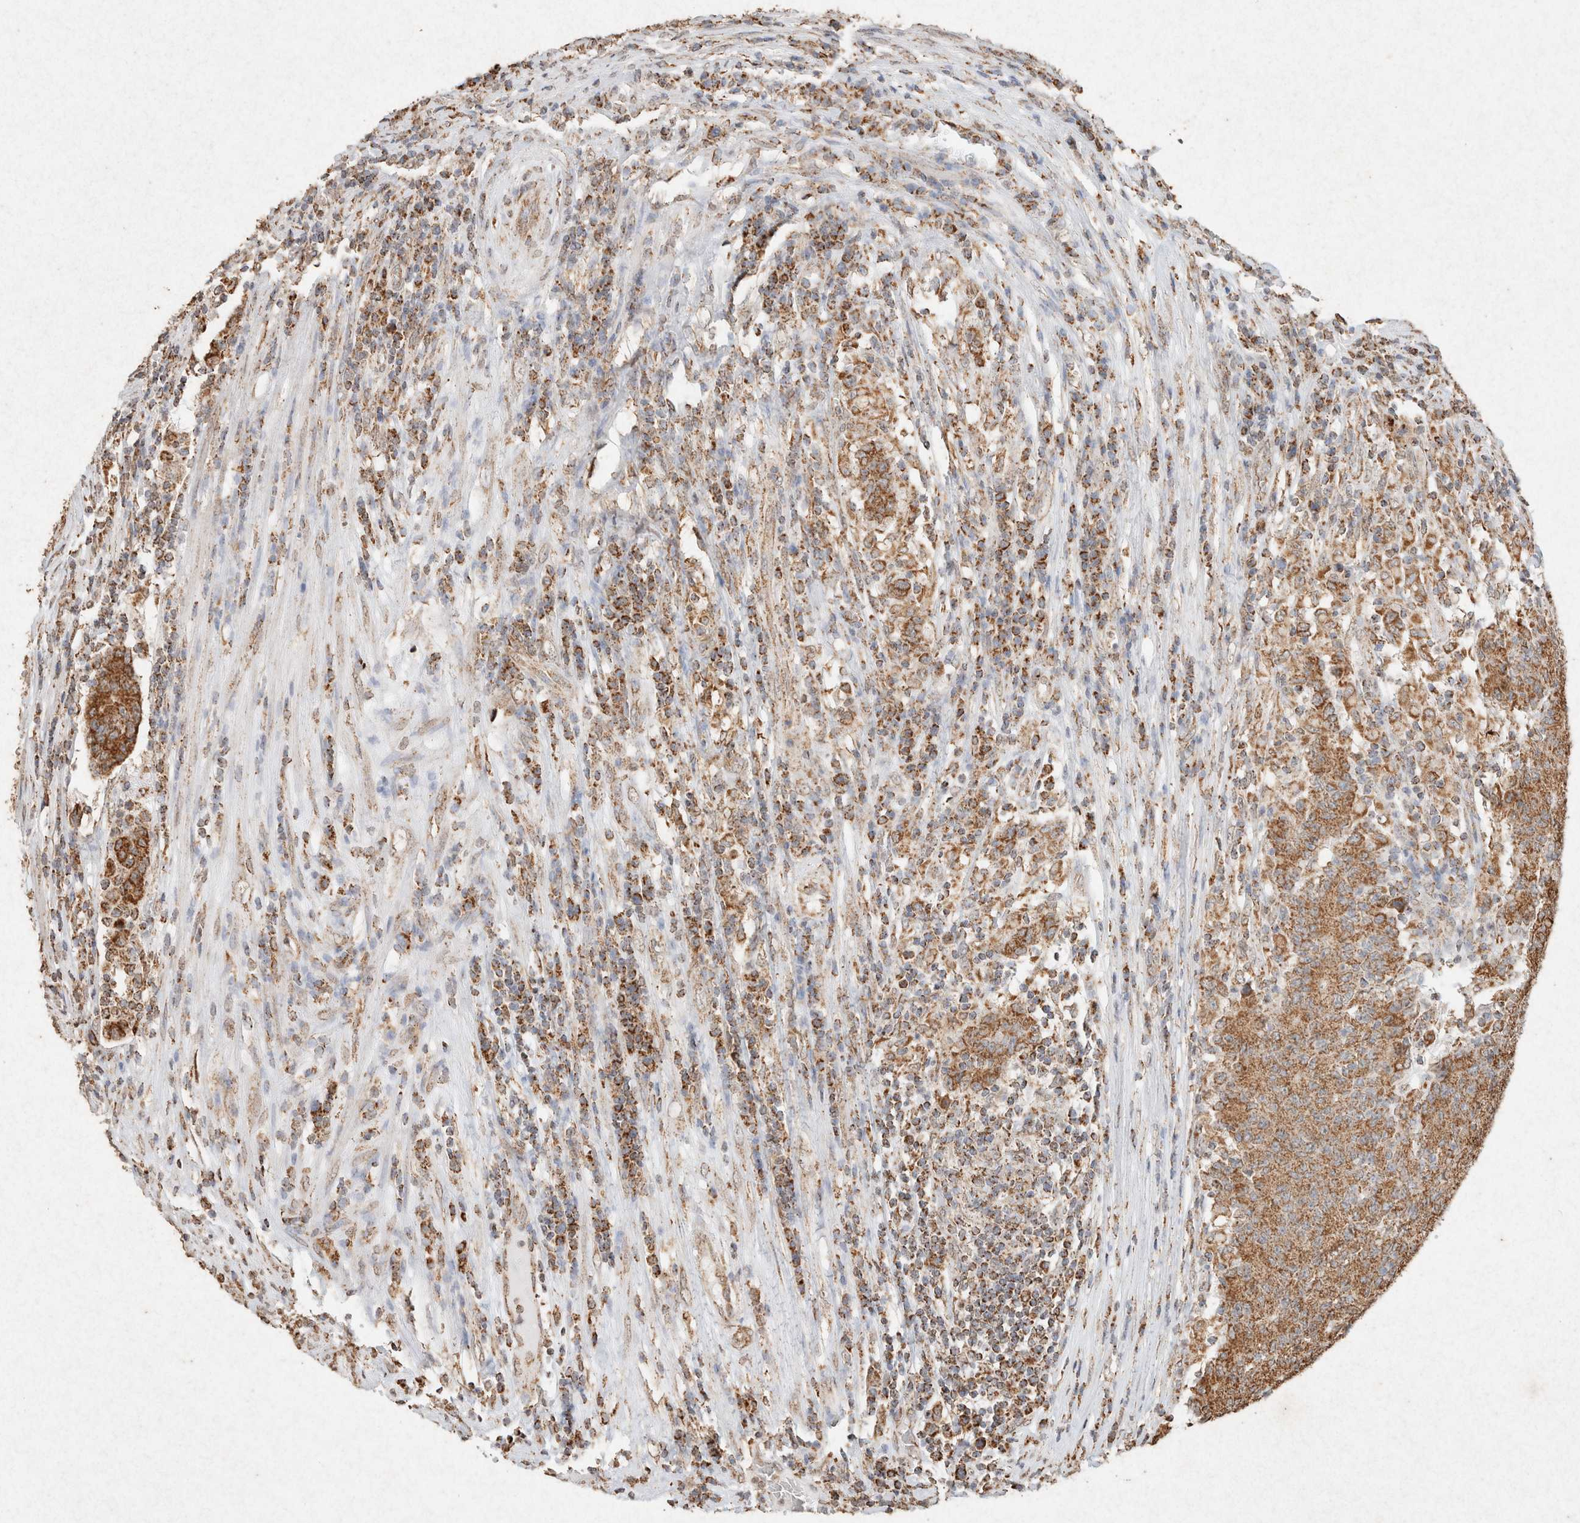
{"staining": {"intensity": "moderate", "quantity": ">75%", "location": "cytoplasmic/membranous"}, "tissue": "colorectal cancer", "cell_type": "Tumor cells", "image_type": "cancer", "snomed": [{"axis": "morphology", "description": "Normal tissue, NOS"}, {"axis": "morphology", "description": "Adenocarcinoma, NOS"}, {"axis": "topography", "description": "Colon"}], "caption": "IHC histopathology image of neoplastic tissue: human adenocarcinoma (colorectal) stained using immunohistochemistry (IHC) demonstrates medium levels of moderate protein expression localized specifically in the cytoplasmic/membranous of tumor cells, appearing as a cytoplasmic/membranous brown color.", "gene": "SDC2", "patient": {"sex": "female", "age": 75}}